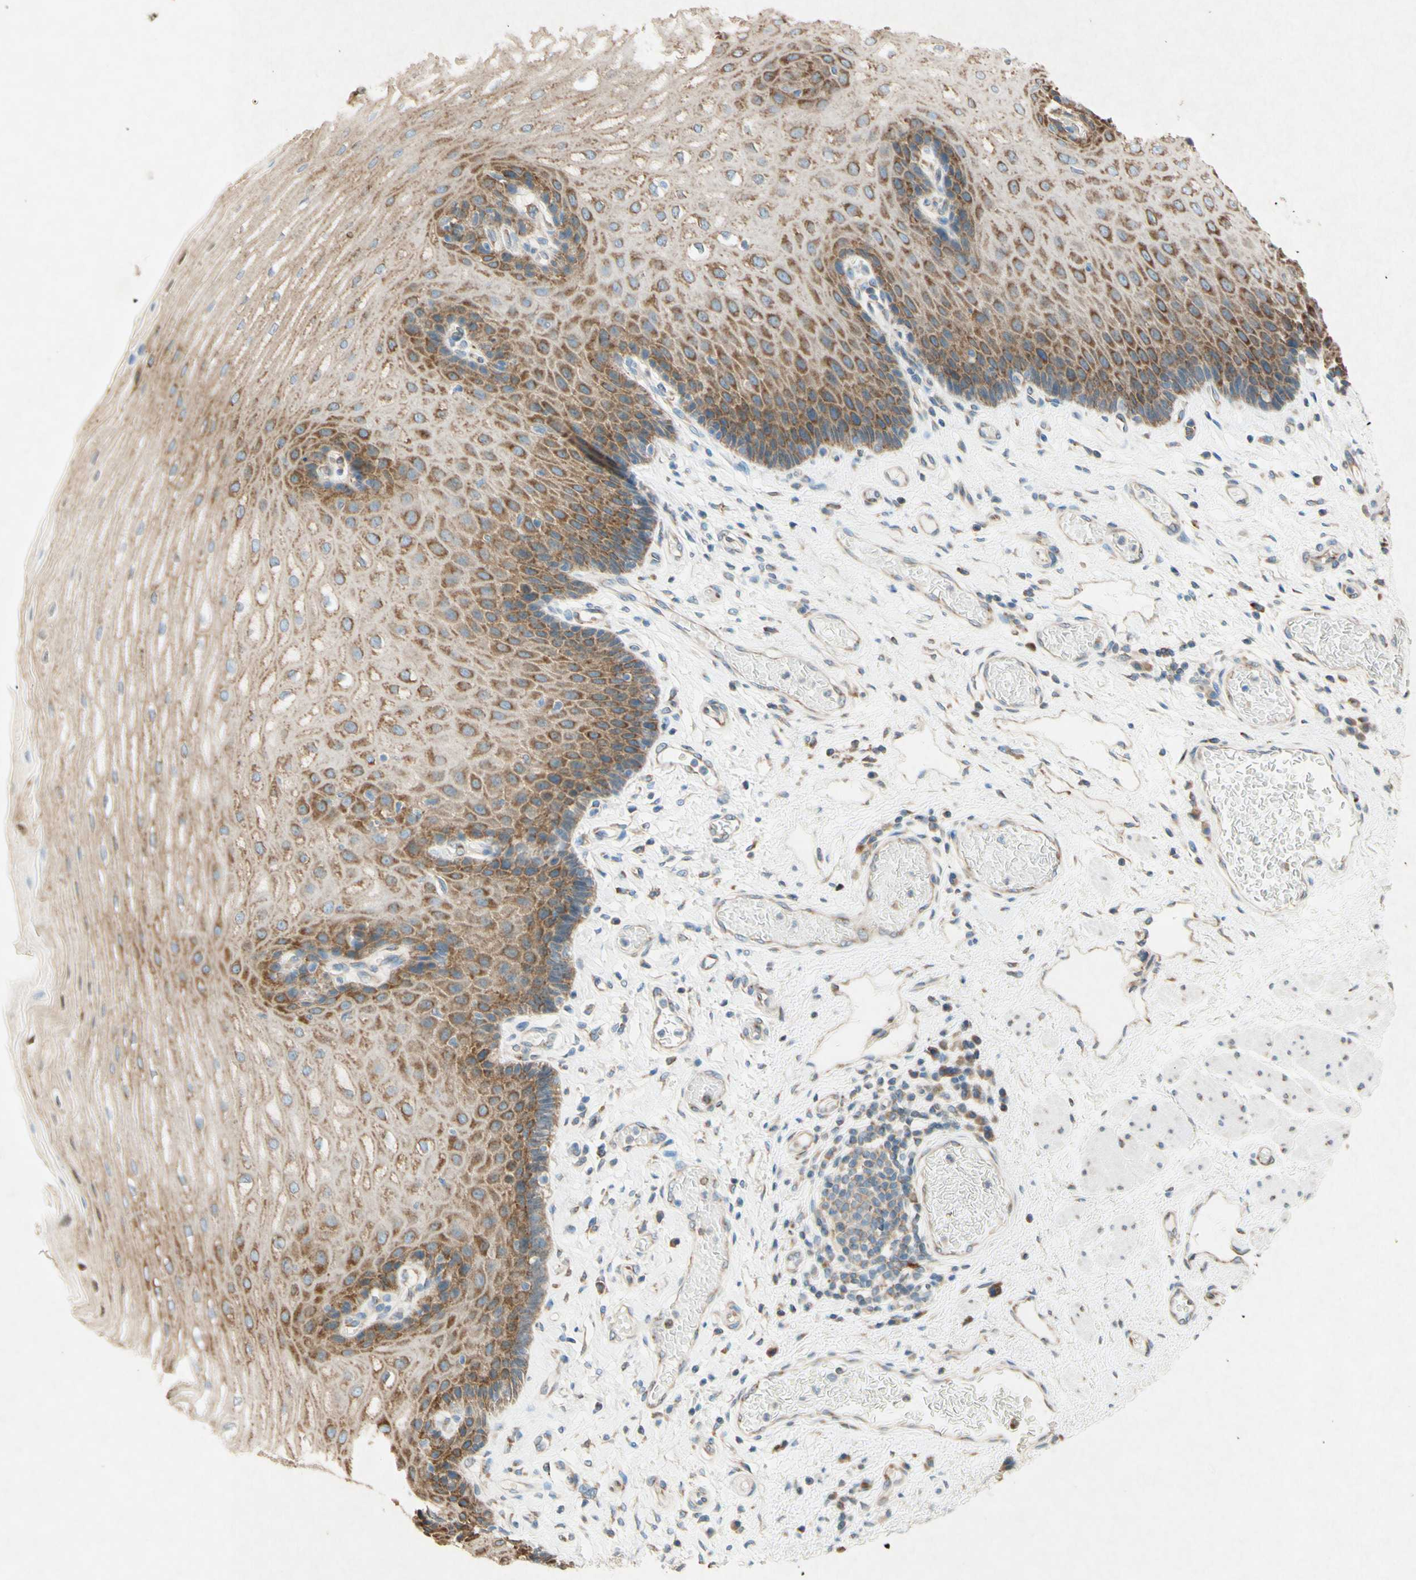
{"staining": {"intensity": "strong", "quantity": "25%-75%", "location": "cytoplasmic/membranous"}, "tissue": "esophagus", "cell_type": "Squamous epithelial cells", "image_type": "normal", "snomed": [{"axis": "morphology", "description": "Normal tissue, NOS"}, {"axis": "topography", "description": "Esophagus"}], "caption": "This is a histology image of immunohistochemistry staining of benign esophagus, which shows strong staining in the cytoplasmic/membranous of squamous epithelial cells.", "gene": "PABPC1", "patient": {"sex": "male", "age": 54}}